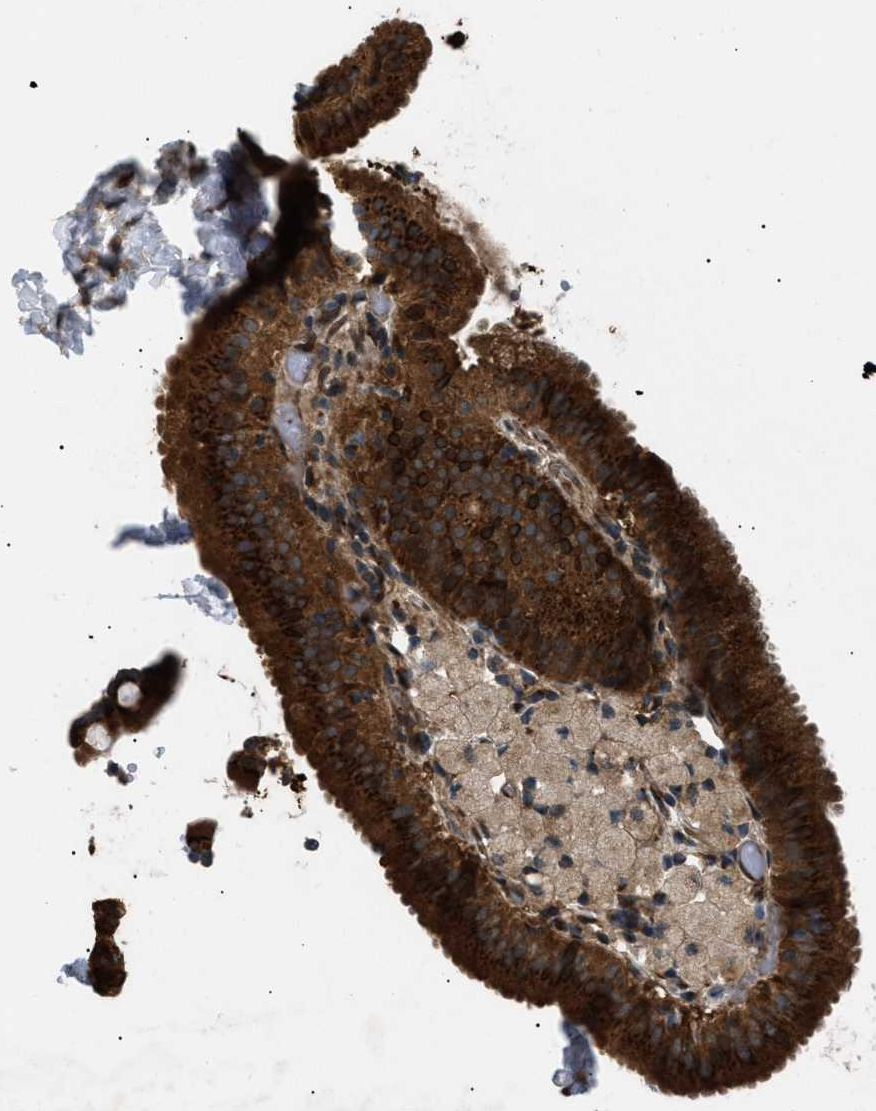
{"staining": {"intensity": "strong", "quantity": ">75%", "location": "cytoplasmic/membranous"}, "tissue": "gallbladder", "cell_type": "Glandular cells", "image_type": "normal", "snomed": [{"axis": "morphology", "description": "Normal tissue, NOS"}, {"axis": "topography", "description": "Gallbladder"}], "caption": "This histopathology image demonstrates immunohistochemistry staining of unremarkable human gallbladder, with high strong cytoplasmic/membranous staining in approximately >75% of glandular cells.", "gene": "LYSMD3", "patient": {"sex": "male", "age": 54}}